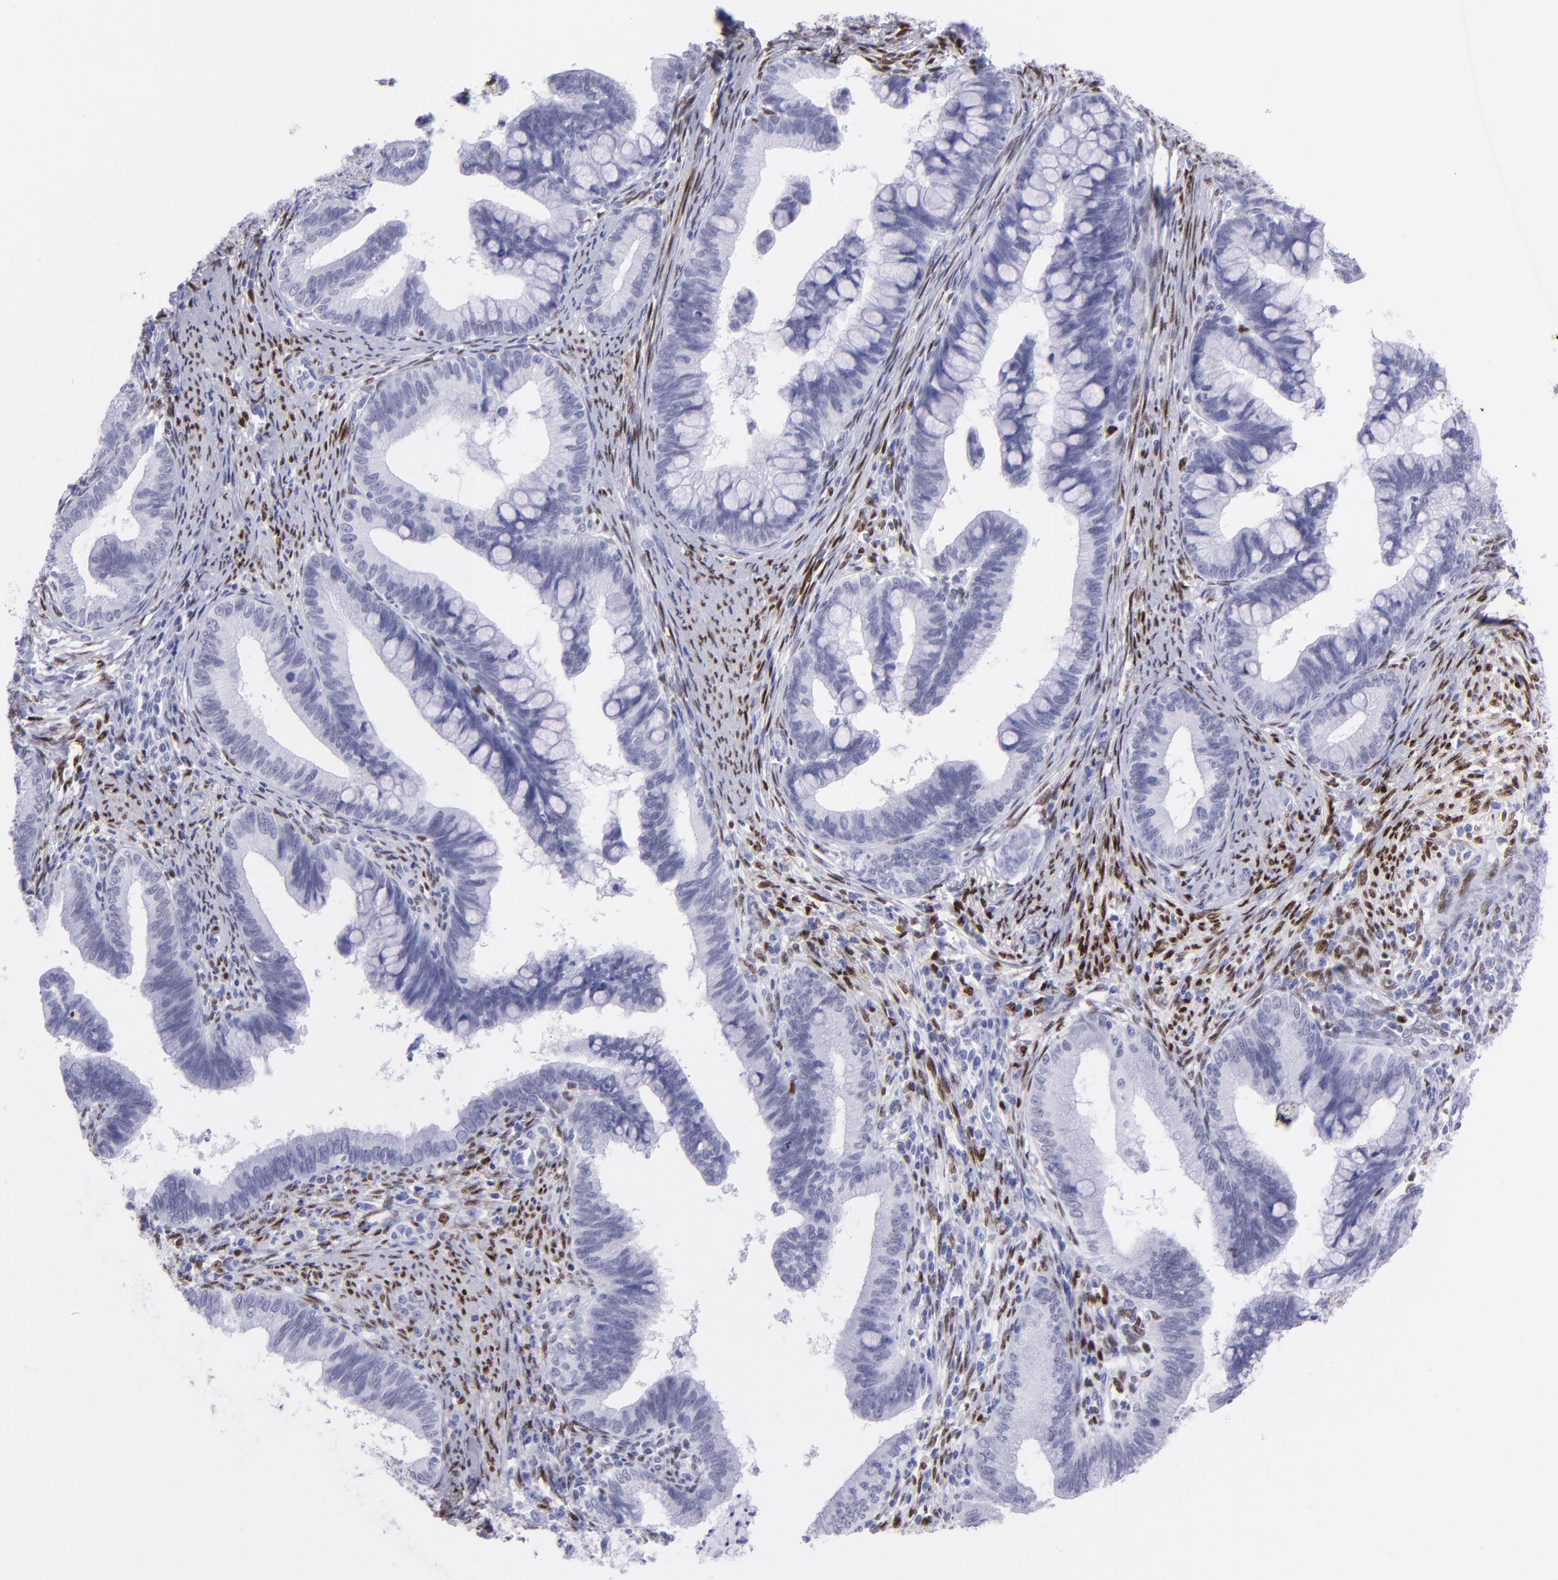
{"staining": {"intensity": "negative", "quantity": "none", "location": "none"}, "tissue": "cervical cancer", "cell_type": "Tumor cells", "image_type": "cancer", "snomed": [{"axis": "morphology", "description": "Adenocarcinoma, NOS"}, {"axis": "topography", "description": "Cervix"}], "caption": "The image shows no significant staining in tumor cells of cervical cancer.", "gene": "MITF", "patient": {"sex": "female", "age": 36}}